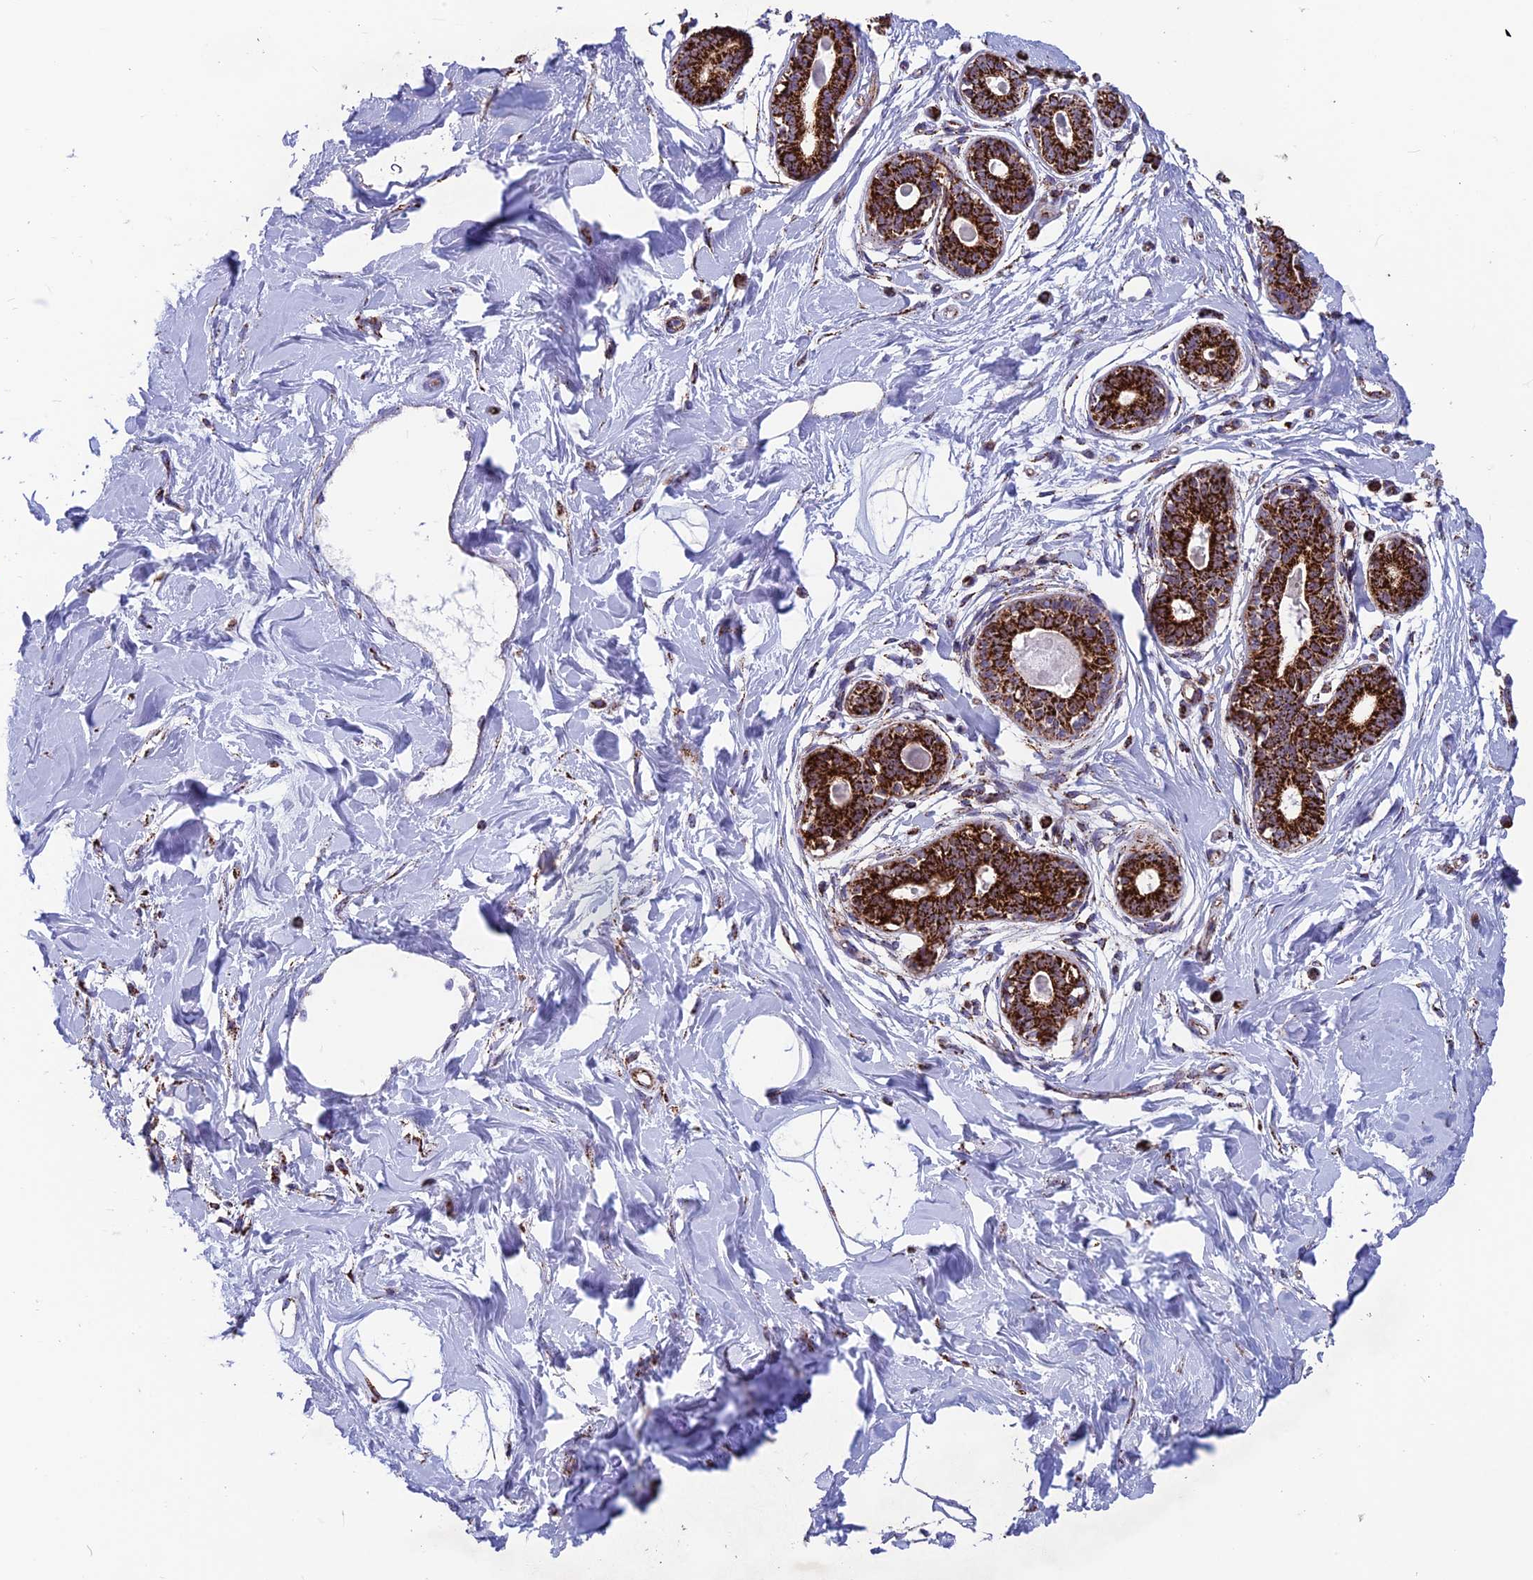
{"staining": {"intensity": "negative", "quantity": "none", "location": "none"}, "tissue": "breast", "cell_type": "Adipocytes", "image_type": "normal", "snomed": [{"axis": "morphology", "description": "Normal tissue, NOS"}, {"axis": "topography", "description": "Breast"}], "caption": "Adipocytes show no significant protein positivity in benign breast. (Immunohistochemistry (ihc), brightfield microscopy, high magnification).", "gene": "MRPS18B", "patient": {"sex": "female", "age": 45}}